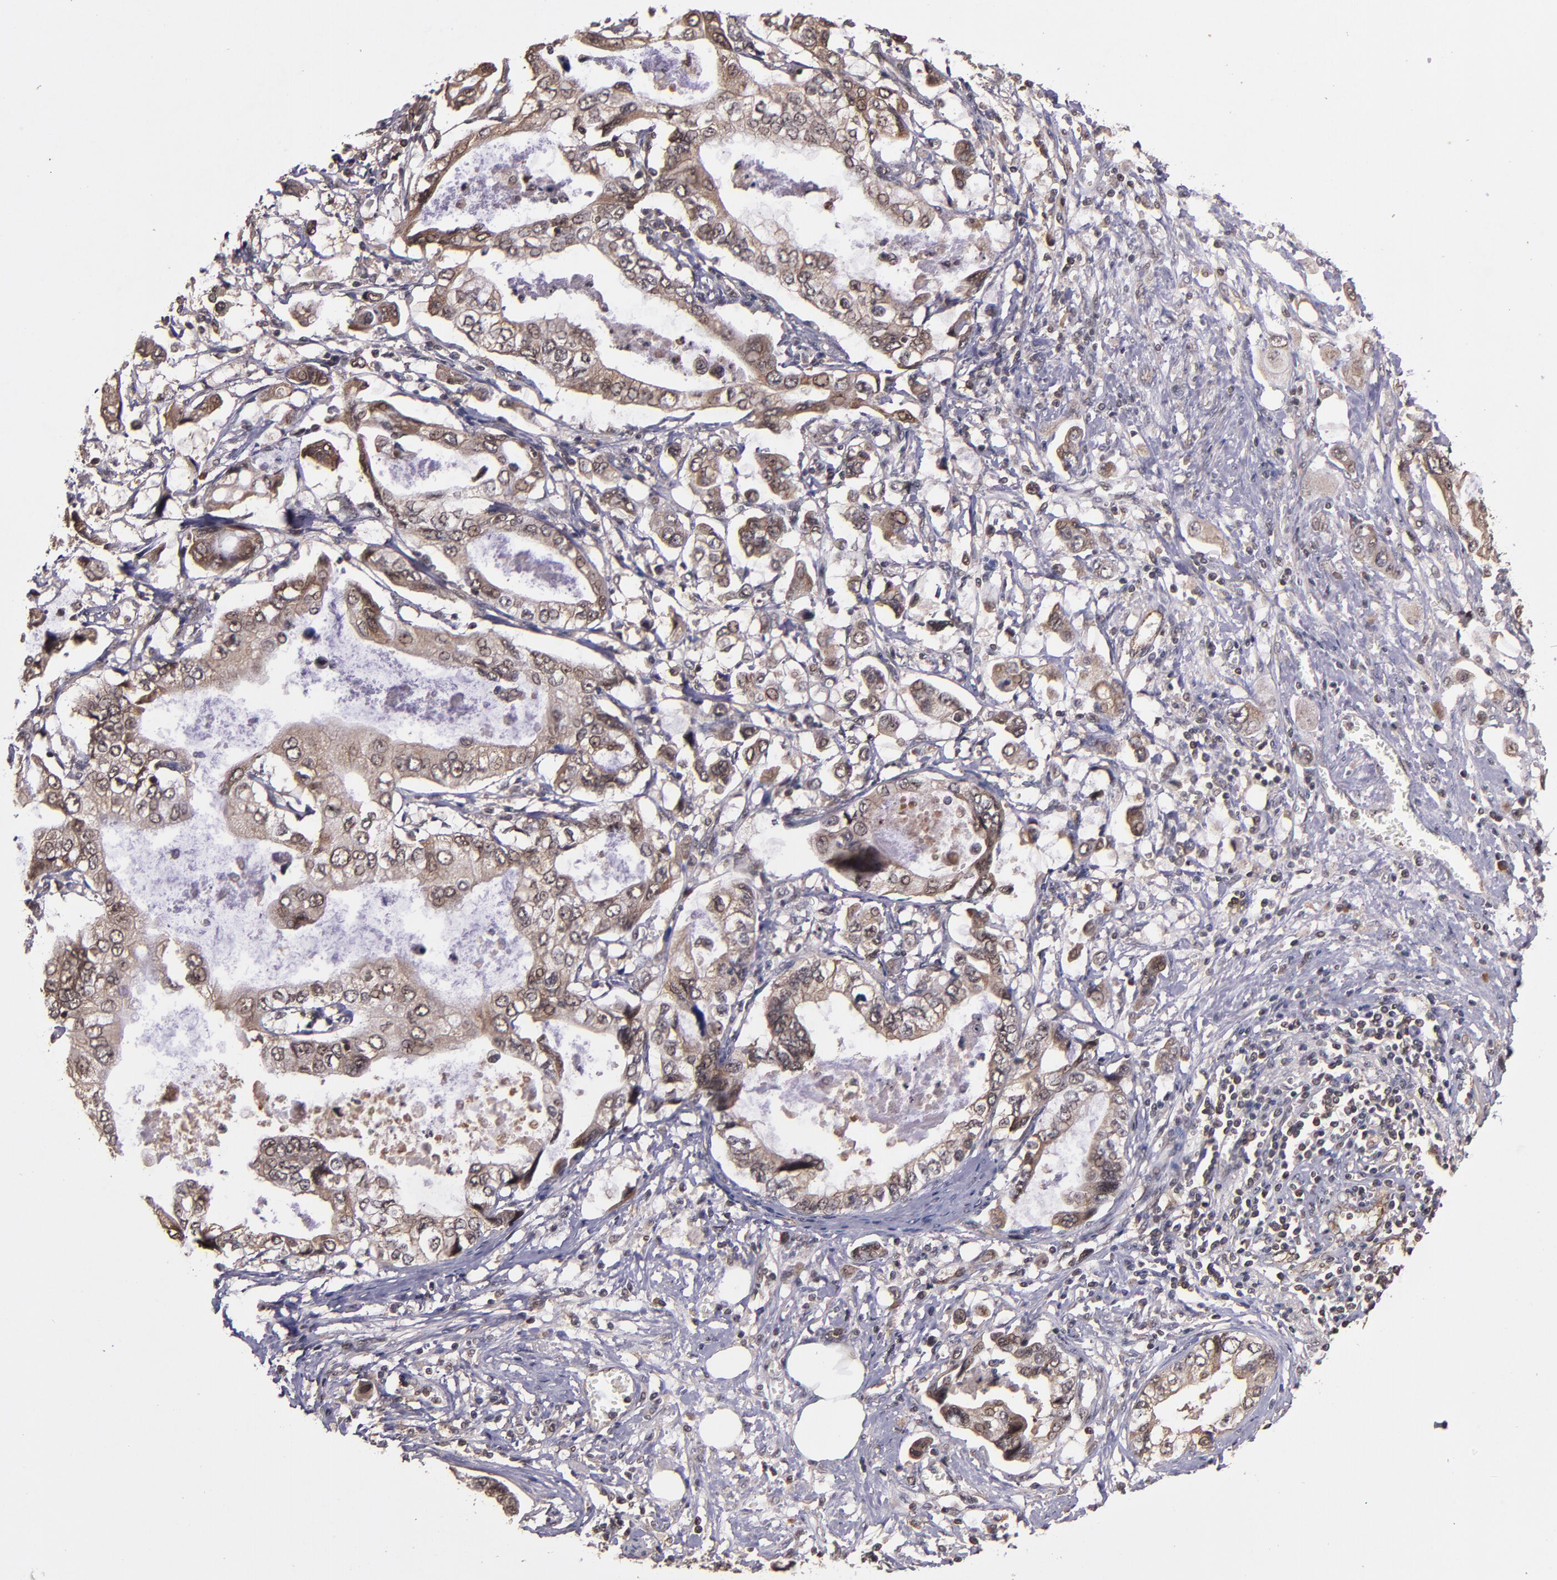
{"staining": {"intensity": "moderate", "quantity": ">75%", "location": "cytoplasmic/membranous"}, "tissue": "stomach cancer", "cell_type": "Tumor cells", "image_type": "cancer", "snomed": [{"axis": "morphology", "description": "Adenocarcinoma, NOS"}, {"axis": "topography", "description": "Pancreas"}, {"axis": "topography", "description": "Stomach, upper"}], "caption": "IHC of human stomach adenocarcinoma demonstrates medium levels of moderate cytoplasmic/membranous expression in about >75% of tumor cells.", "gene": "RIOK3", "patient": {"sex": "male", "age": 77}}